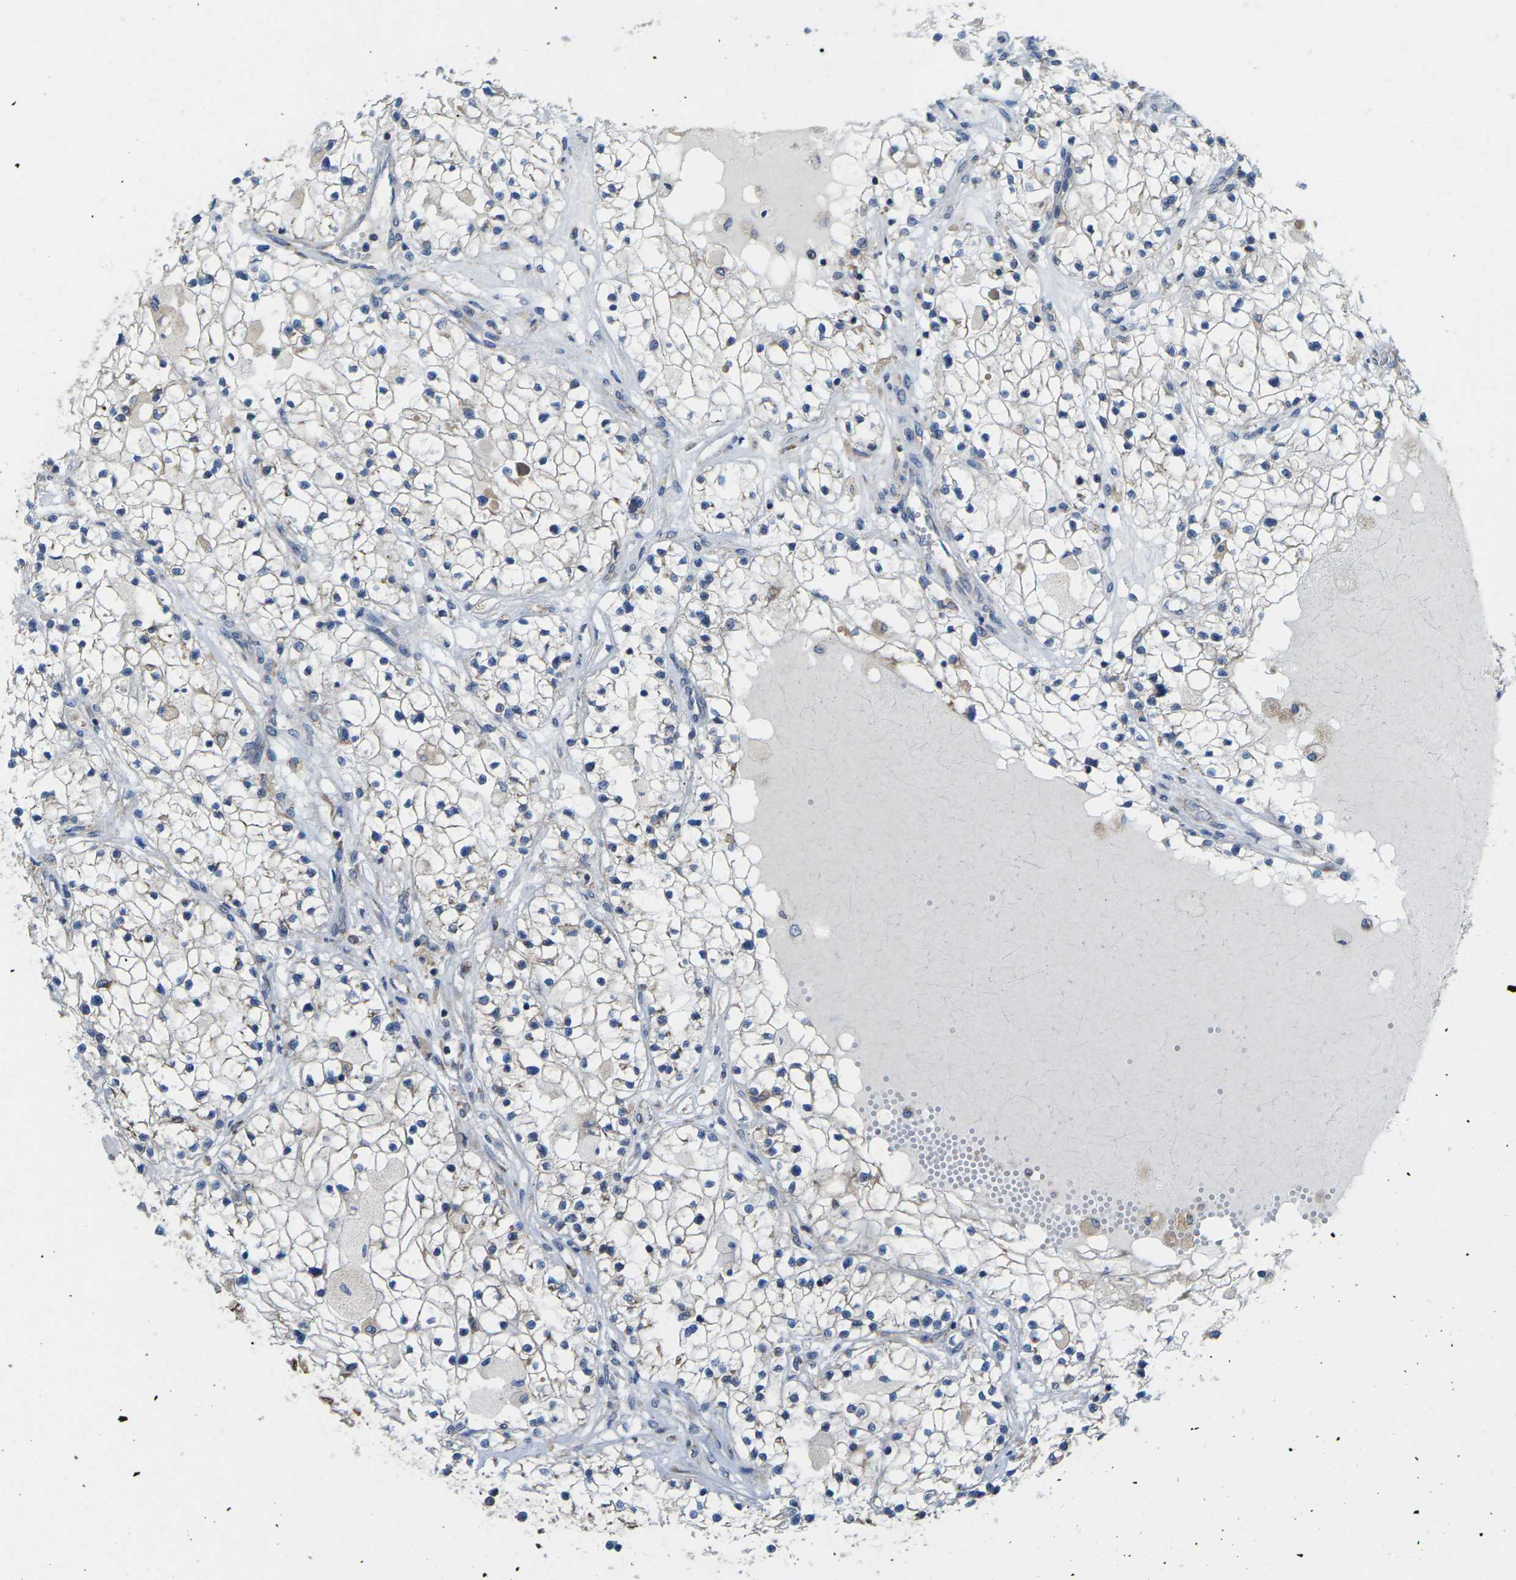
{"staining": {"intensity": "negative", "quantity": "none", "location": "none"}, "tissue": "renal cancer", "cell_type": "Tumor cells", "image_type": "cancer", "snomed": [{"axis": "morphology", "description": "Adenocarcinoma, NOS"}, {"axis": "topography", "description": "Kidney"}], "caption": "The immunohistochemistry micrograph has no significant staining in tumor cells of adenocarcinoma (renal) tissue.", "gene": "PDZK1IP1", "patient": {"sex": "male", "age": 68}}